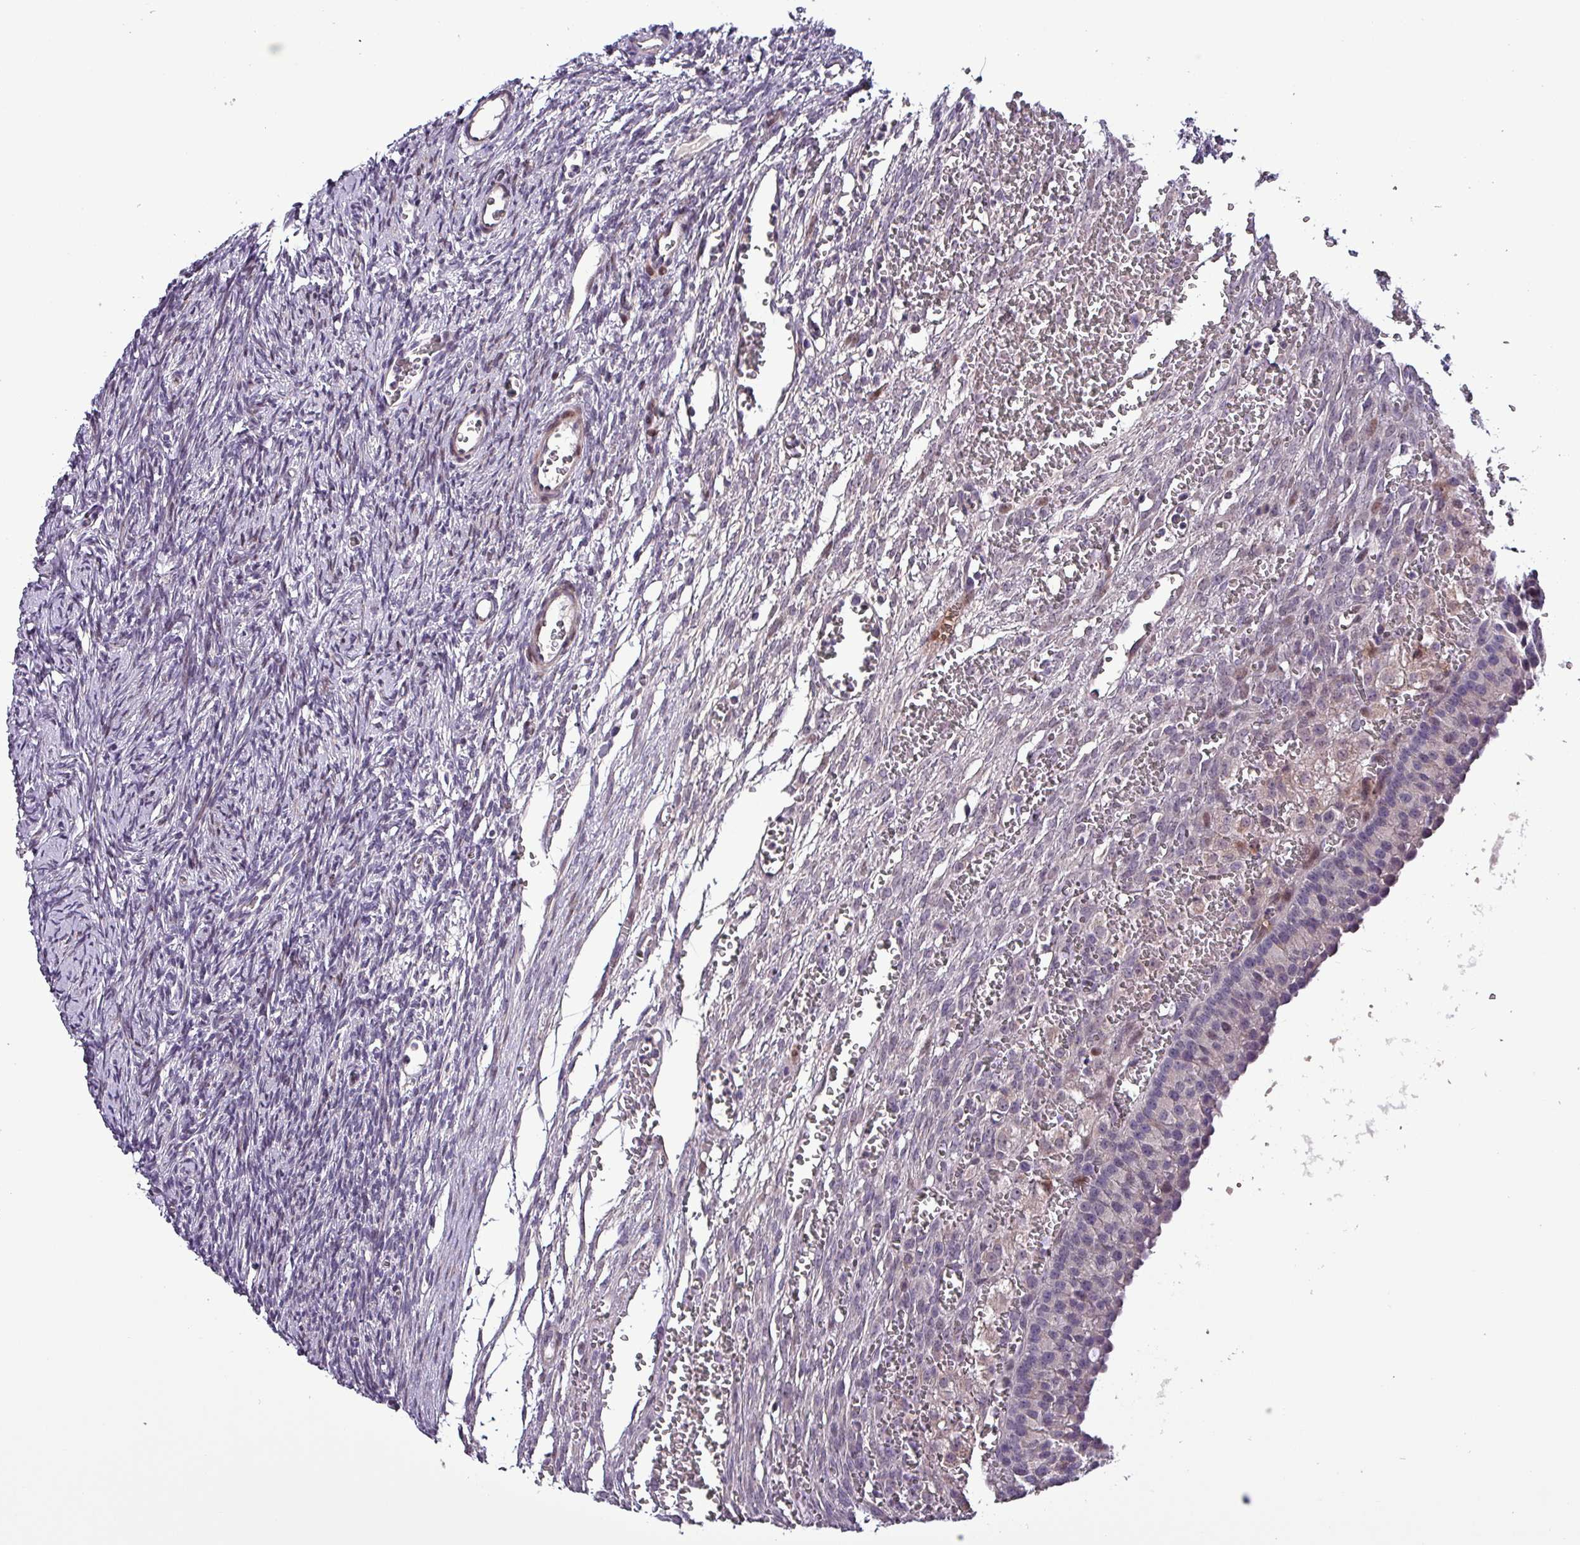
{"staining": {"intensity": "negative", "quantity": "none", "location": "none"}, "tissue": "ovary", "cell_type": "Ovarian stroma cells", "image_type": "normal", "snomed": [{"axis": "morphology", "description": "Normal tissue, NOS"}, {"axis": "topography", "description": "Ovary"}], "caption": "Ovarian stroma cells are negative for protein expression in normal human ovary. (DAB (3,3'-diaminobenzidine) immunohistochemistry, high magnification).", "gene": "GRAPL", "patient": {"sex": "female", "age": 39}}